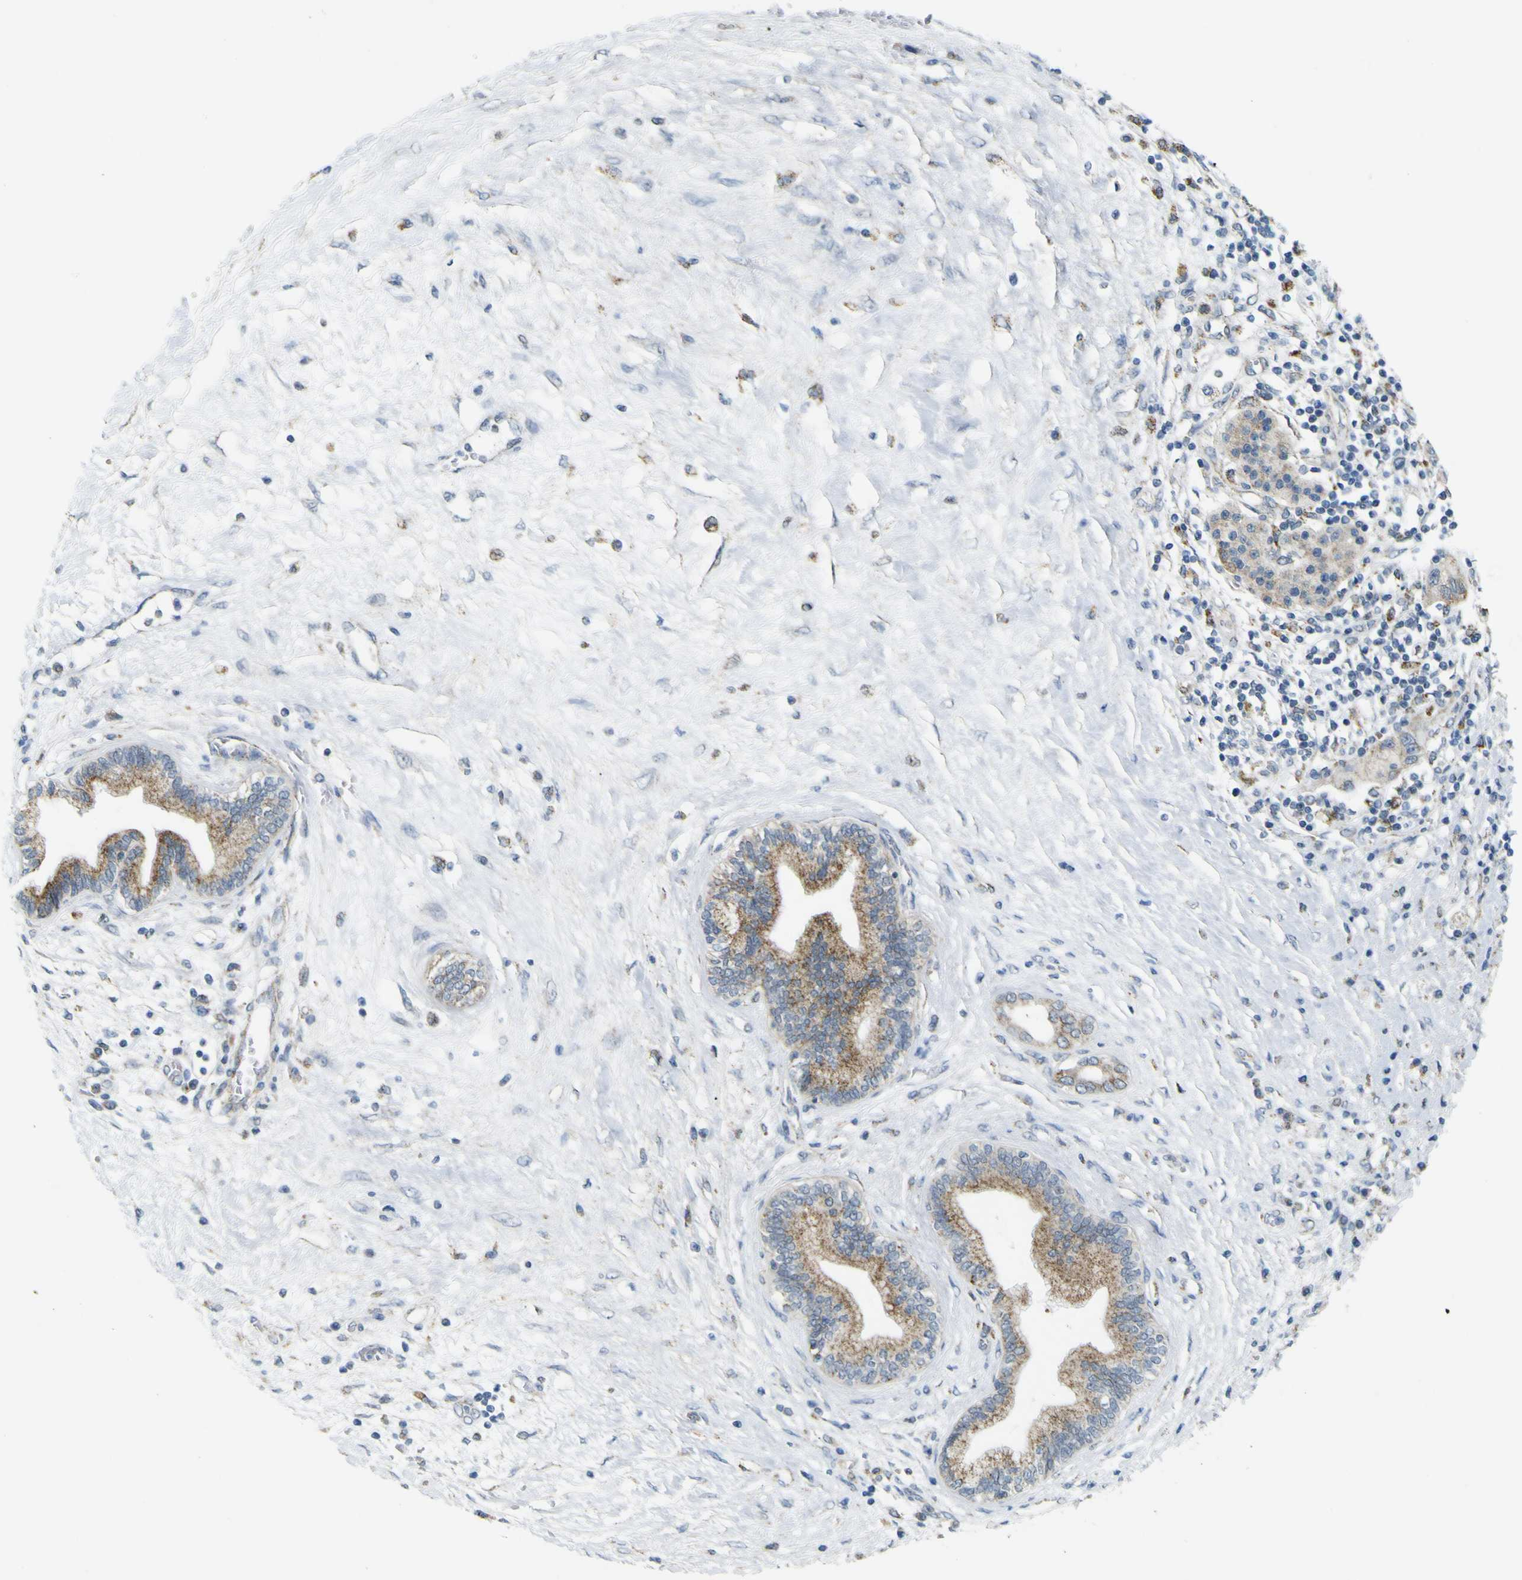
{"staining": {"intensity": "moderate", "quantity": "25%-75%", "location": "cytoplasmic/membranous"}, "tissue": "pancreatic cancer", "cell_type": "Tumor cells", "image_type": "cancer", "snomed": [{"axis": "morphology", "description": "Adenocarcinoma, NOS"}, {"axis": "topography", "description": "Pancreas"}], "caption": "Immunohistochemical staining of pancreatic adenocarcinoma demonstrates medium levels of moderate cytoplasmic/membranous protein staining in about 25%-75% of tumor cells. The staining is performed using DAB (3,3'-diaminobenzidine) brown chromogen to label protein expression. The nuclei are counter-stained blue using hematoxylin.", "gene": "ACBD5", "patient": {"sex": "female", "age": 70}}